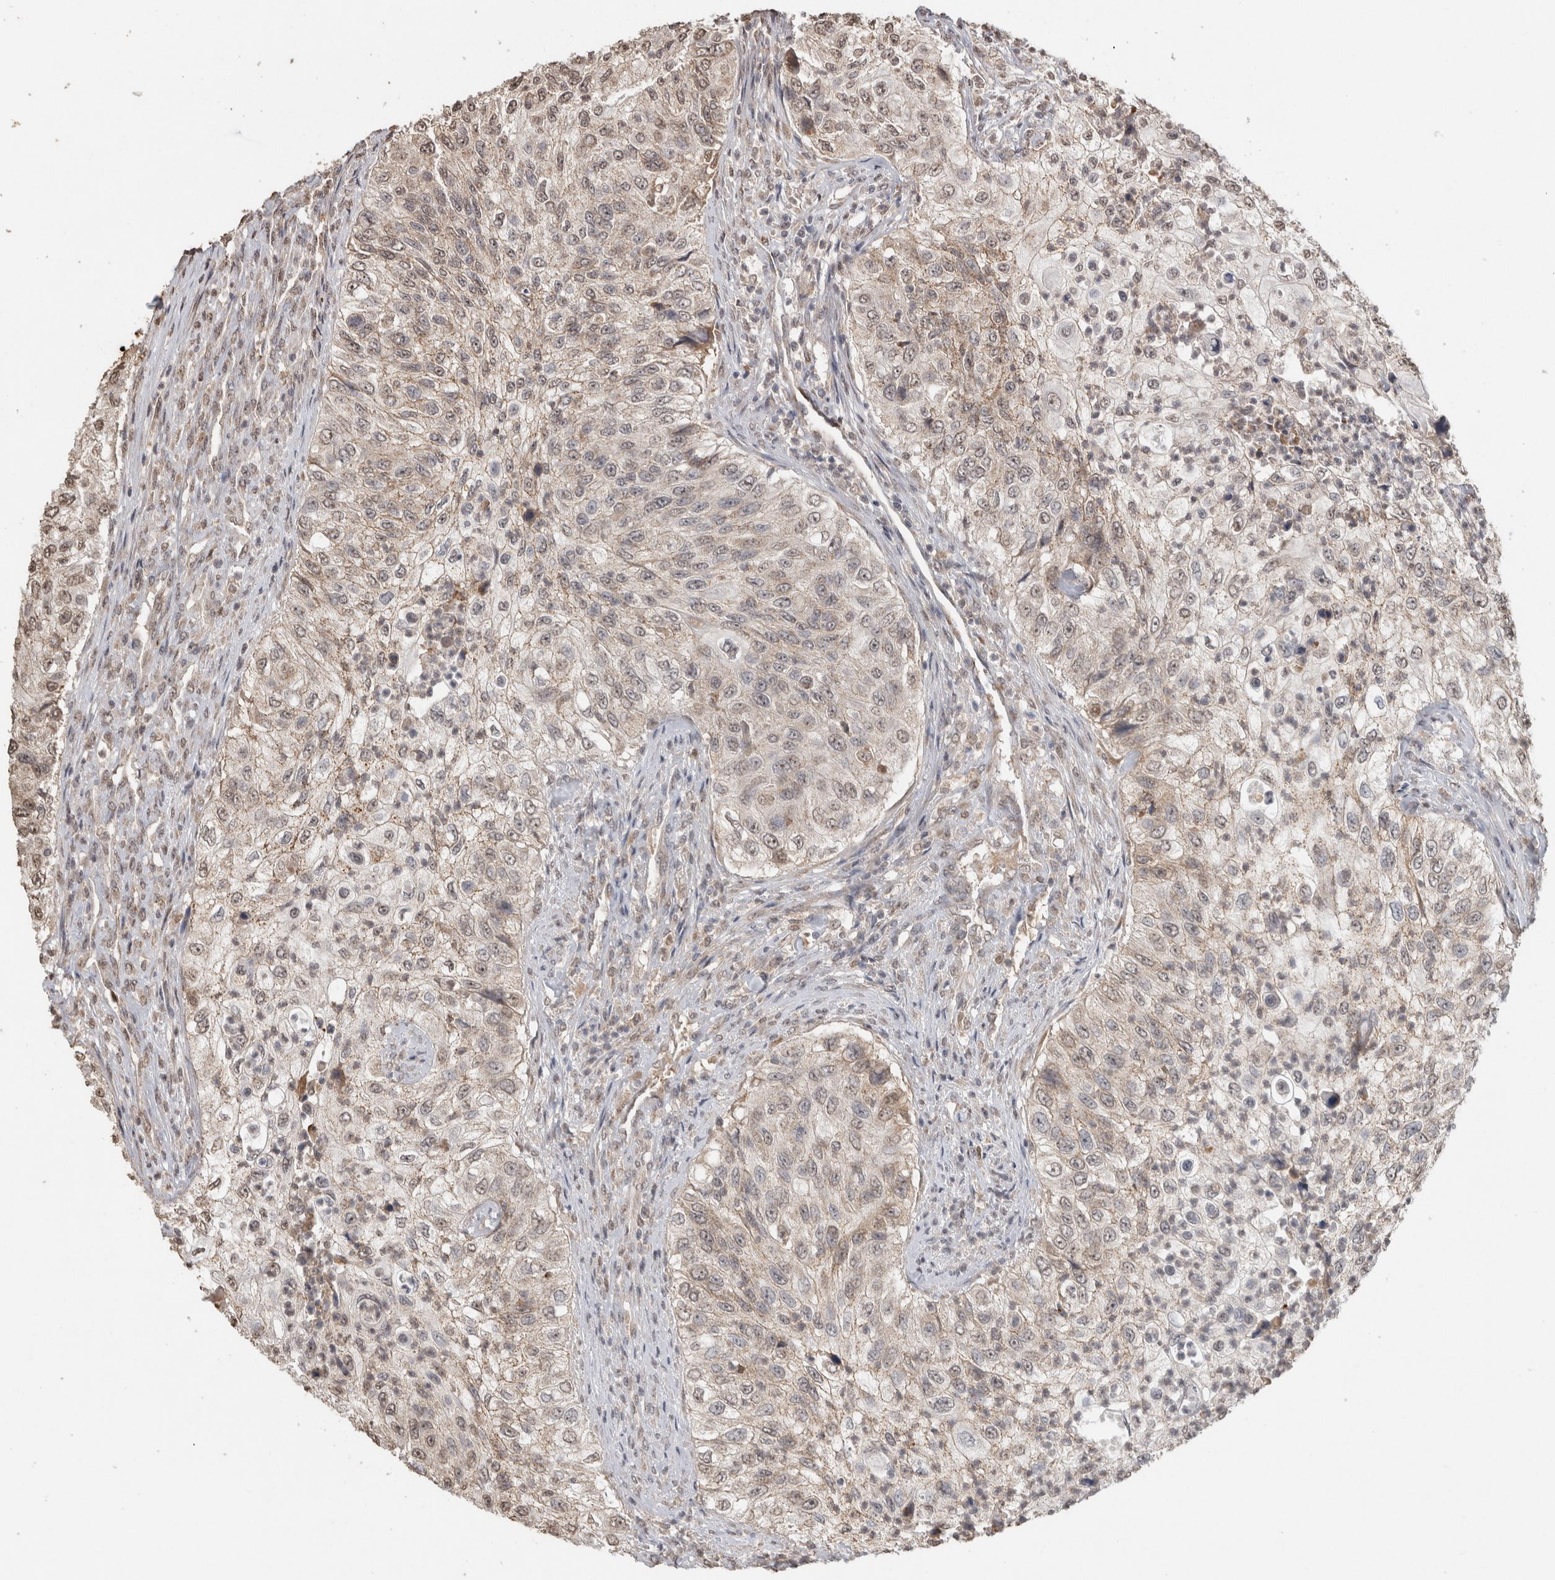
{"staining": {"intensity": "weak", "quantity": "25%-75%", "location": "cytoplasmic/membranous,nuclear"}, "tissue": "urothelial cancer", "cell_type": "Tumor cells", "image_type": "cancer", "snomed": [{"axis": "morphology", "description": "Urothelial carcinoma, High grade"}, {"axis": "topography", "description": "Urinary bladder"}], "caption": "Immunohistochemistry (IHC) (DAB (3,3'-diaminobenzidine)) staining of human high-grade urothelial carcinoma shows weak cytoplasmic/membranous and nuclear protein expression in approximately 25%-75% of tumor cells. Nuclei are stained in blue.", "gene": "FAM3A", "patient": {"sex": "female", "age": 60}}